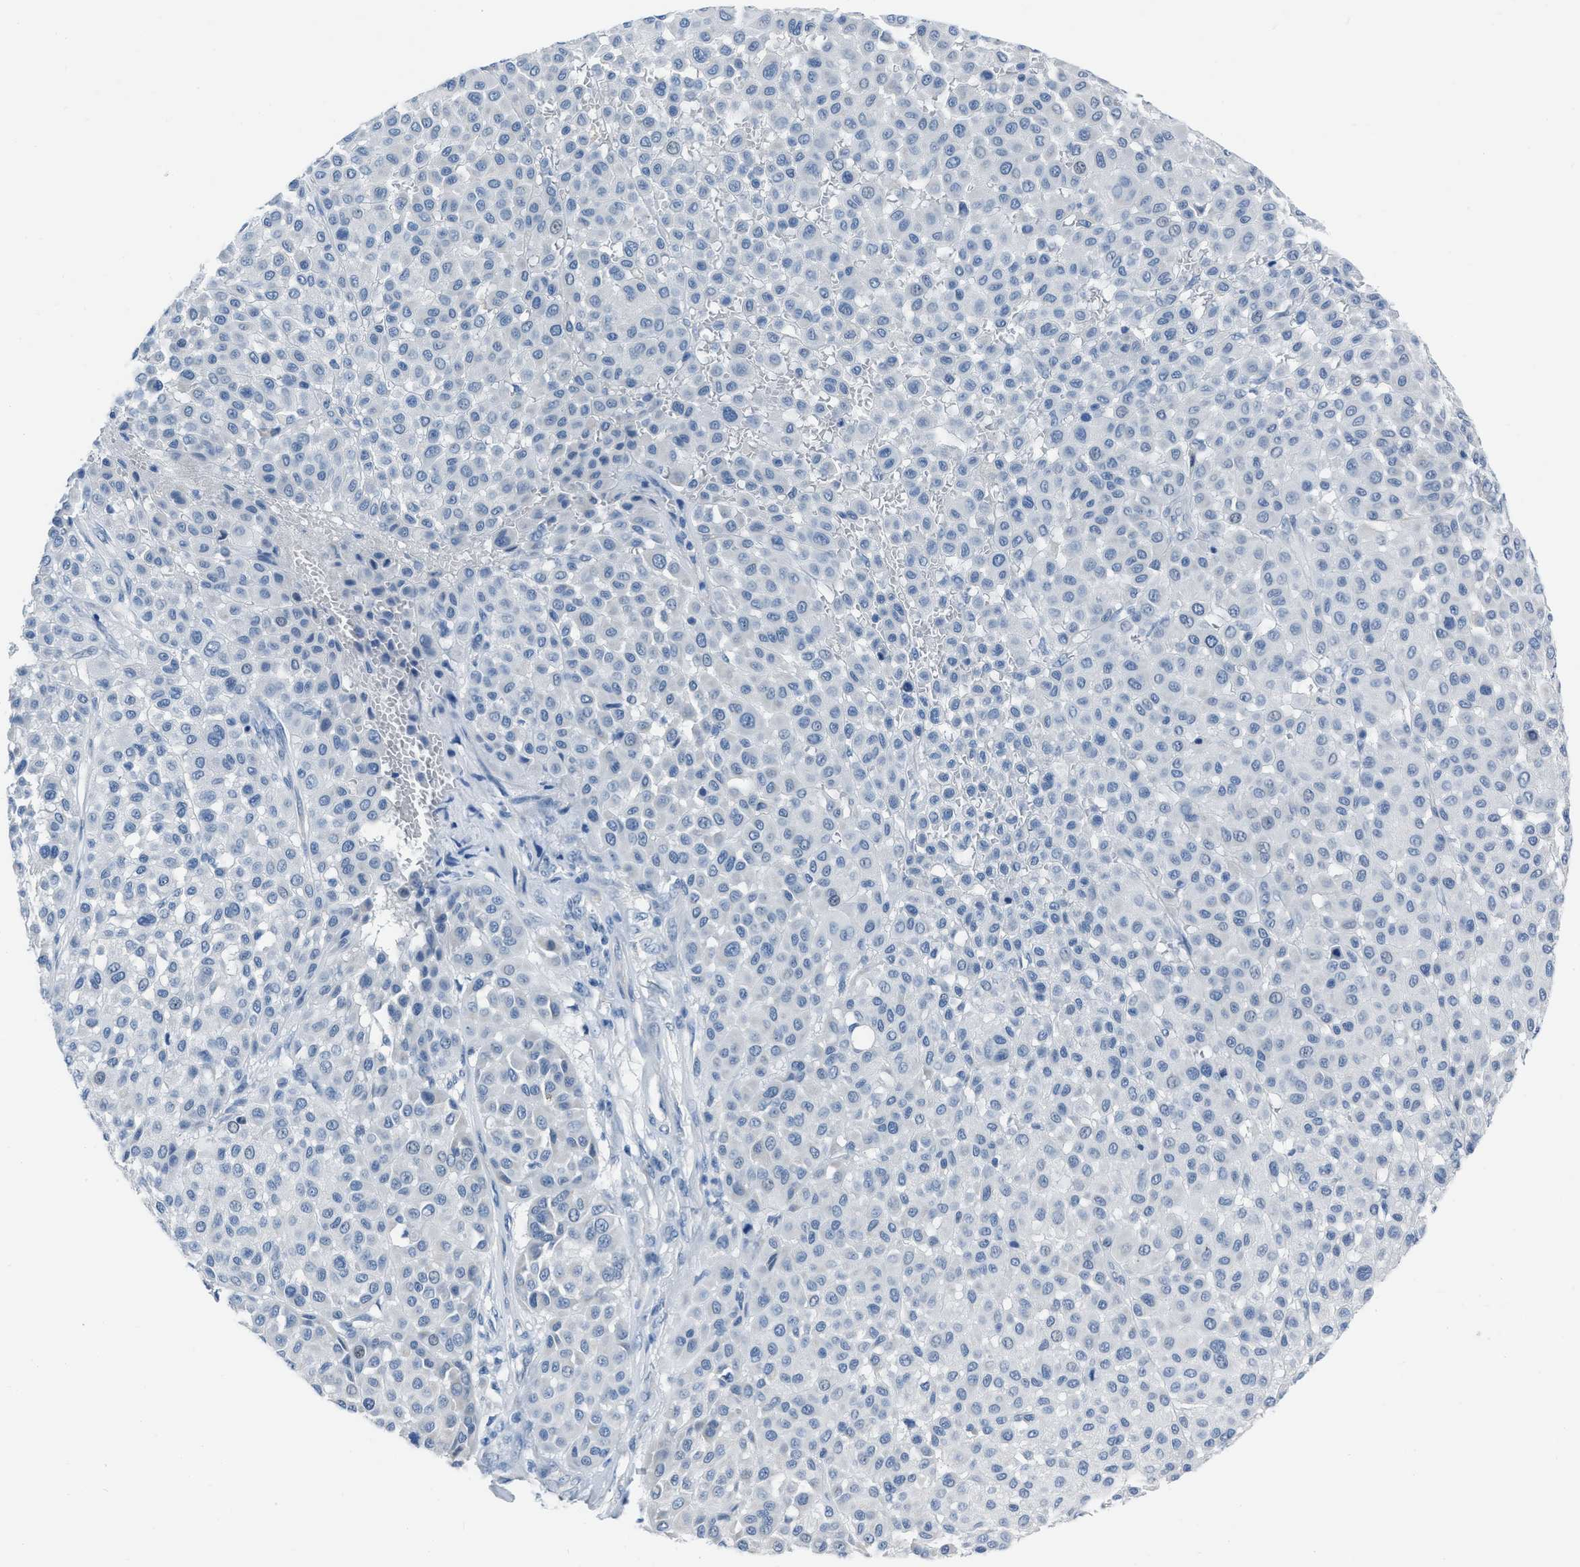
{"staining": {"intensity": "negative", "quantity": "none", "location": "none"}, "tissue": "melanoma", "cell_type": "Tumor cells", "image_type": "cancer", "snomed": [{"axis": "morphology", "description": "Malignant melanoma, Metastatic site"}, {"axis": "topography", "description": "Soft tissue"}], "caption": "High power microscopy image of an immunohistochemistry image of melanoma, revealing no significant positivity in tumor cells.", "gene": "SPATC1L", "patient": {"sex": "male", "age": 41}}